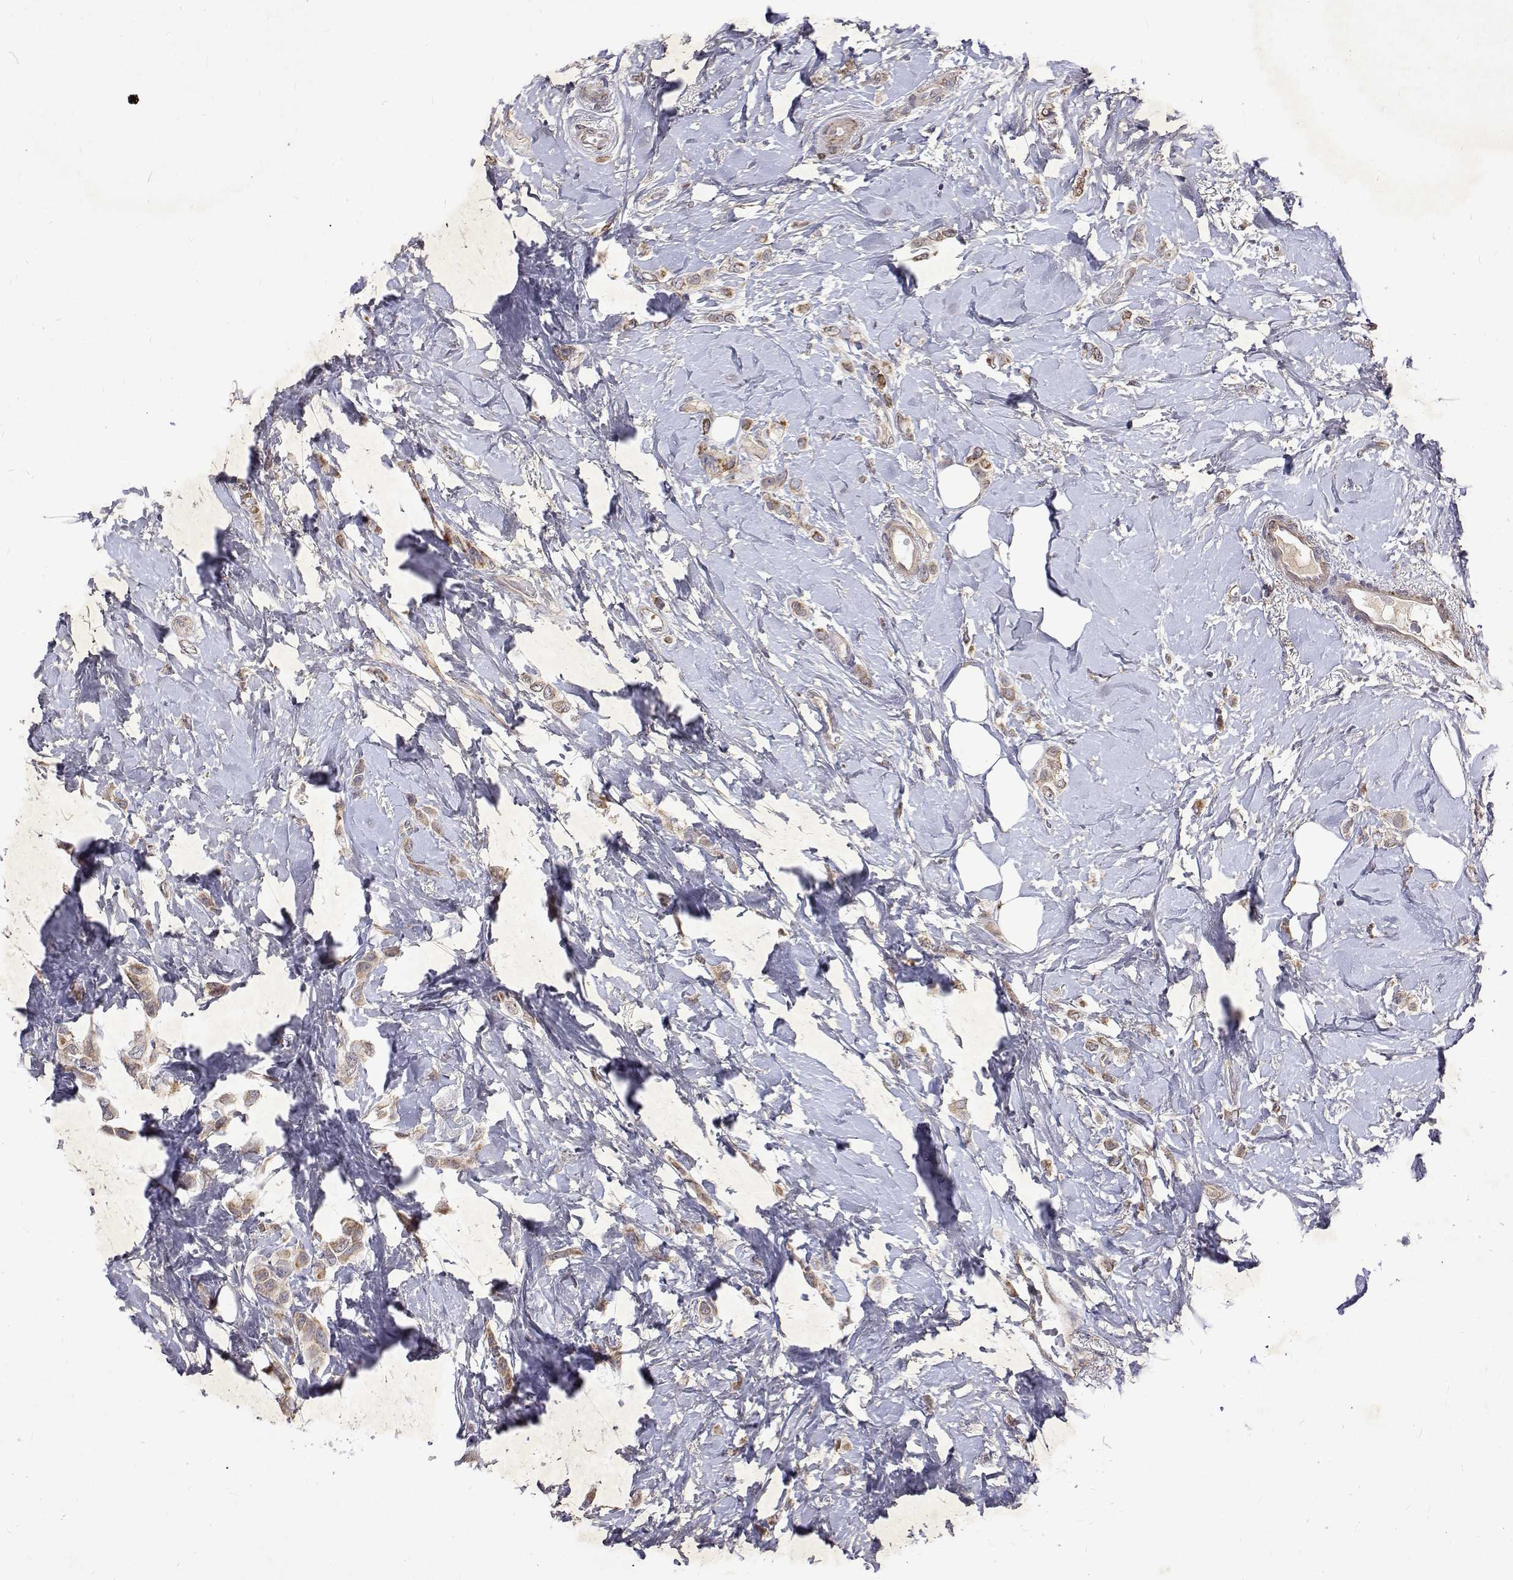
{"staining": {"intensity": "weak", "quantity": ">75%", "location": "cytoplasmic/membranous"}, "tissue": "breast cancer", "cell_type": "Tumor cells", "image_type": "cancer", "snomed": [{"axis": "morphology", "description": "Lobular carcinoma"}, {"axis": "topography", "description": "Breast"}], "caption": "Protein expression analysis of breast cancer demonstrates weak cytoplasmic/membranous staining in about >75% of tumor cells.", "gene": "ALKBH8", "patient": {"sex": "female", "age": 66}}